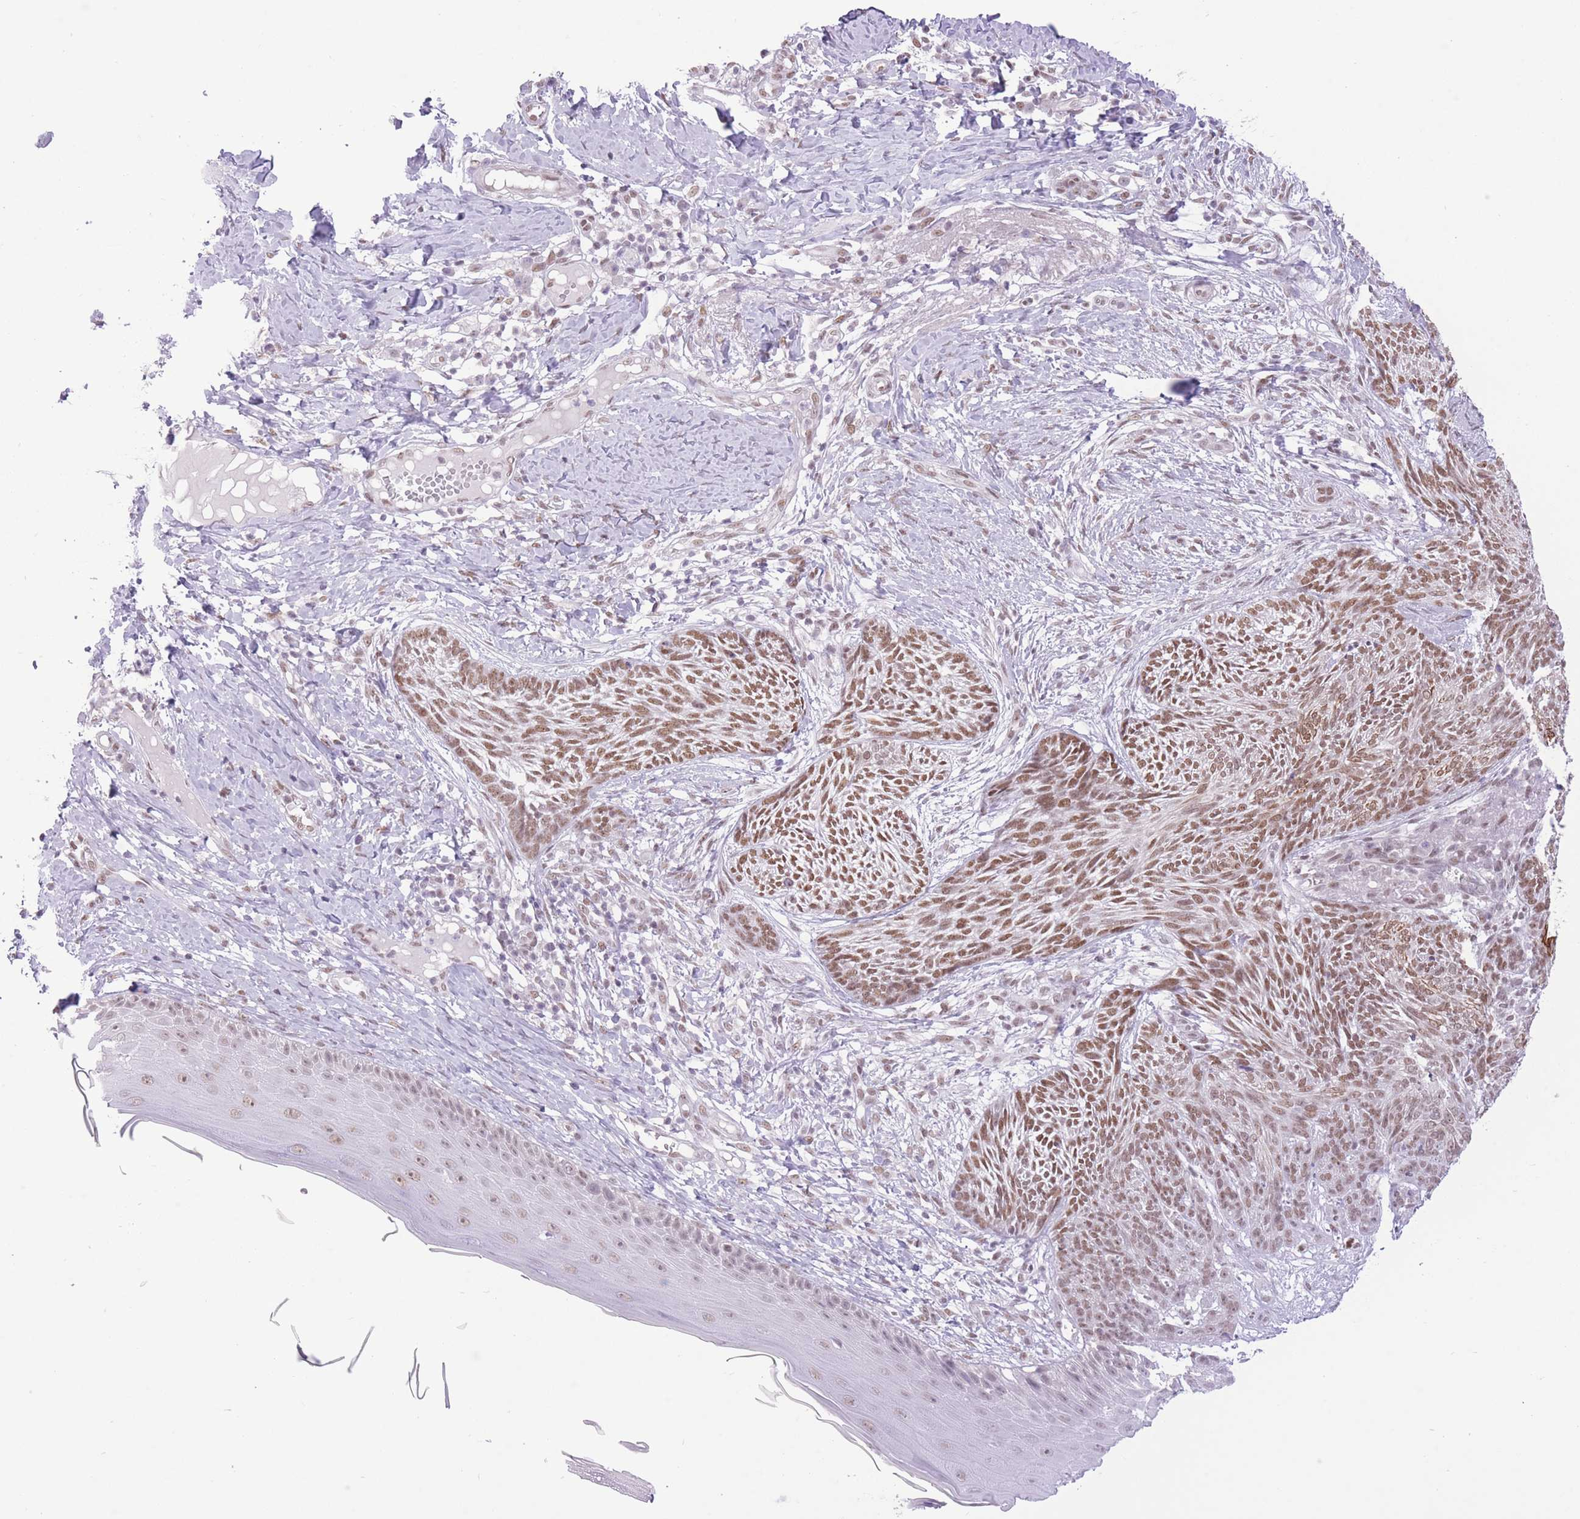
{"staining": {"intensity": "moderate", "quantity": ">75%", "location": "nuclear"}, "tissue": "skin cancer", "cell_type": "Tumor cells", "image_type": "cancer", "snomed": [{"axis": "morphology", "description": "Basal cell carcinoma"}, {"axis": "topography", "description": "Skin"}], "caption": "Skin cancer (basal cell carcinoma) was stained to show a protein in brown. There is medium levels of moderate nuclear positivity in approximately >75% of tumor cells.", "gene": "ZBED5", "patient": {"sex": "male", "age": 73}}